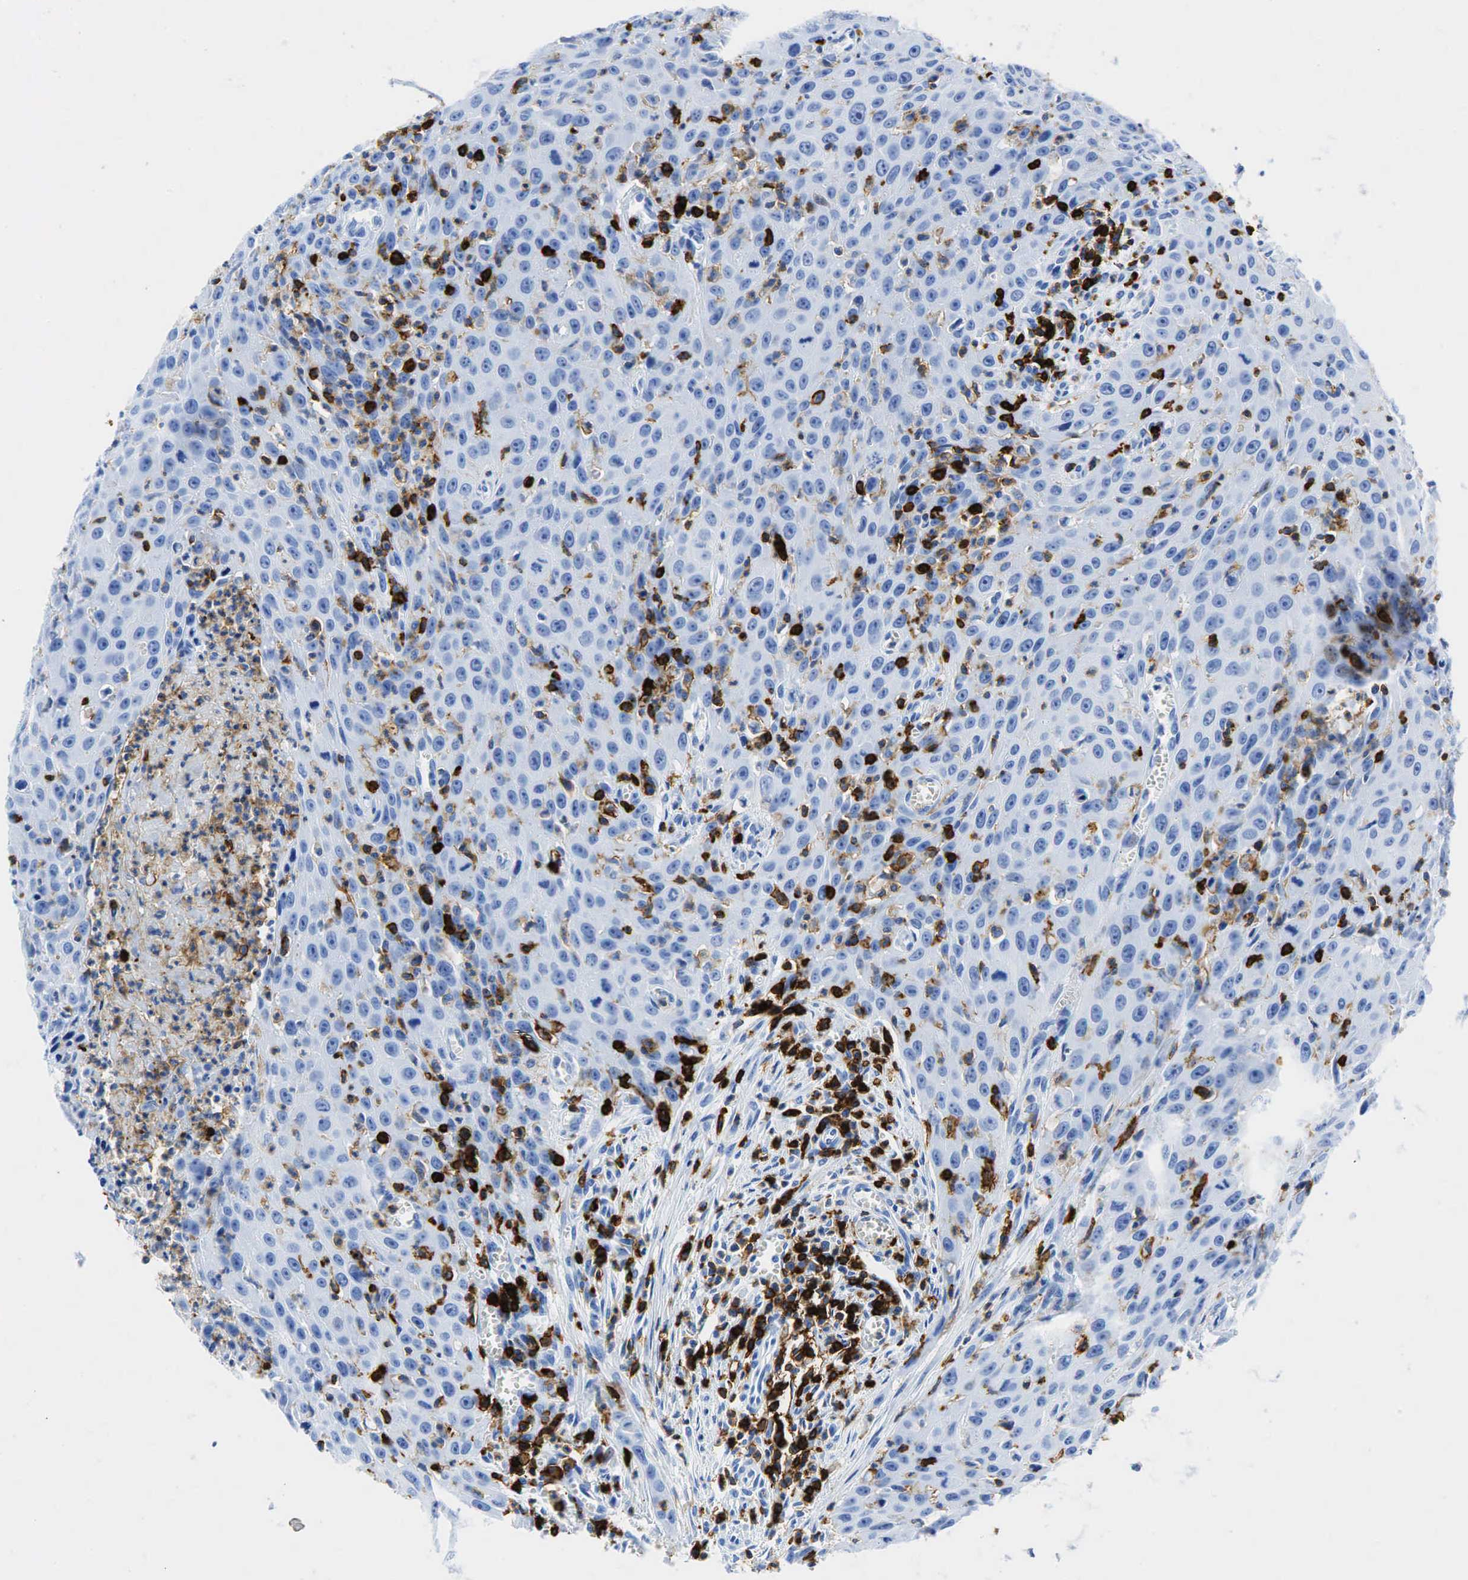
{"staining": {"intensity": "negative", "quantity": "none", "location": "none"}, "tissue": "urothelial cancer", "cell_type": "Tumor cells", "image_type": "cancer", "snomed": [{"axis": "morphology", "description": "Urothelial carcinoma, High grade"}, {"axis": "topography", "description": "Urinary bladder"}], "caption": "Tumor cells are negative for brown protein staining in urothelial carcinoma (high-grade).", "gene": "PTPRC", "patient": {"sex": "male", "age": 66}}